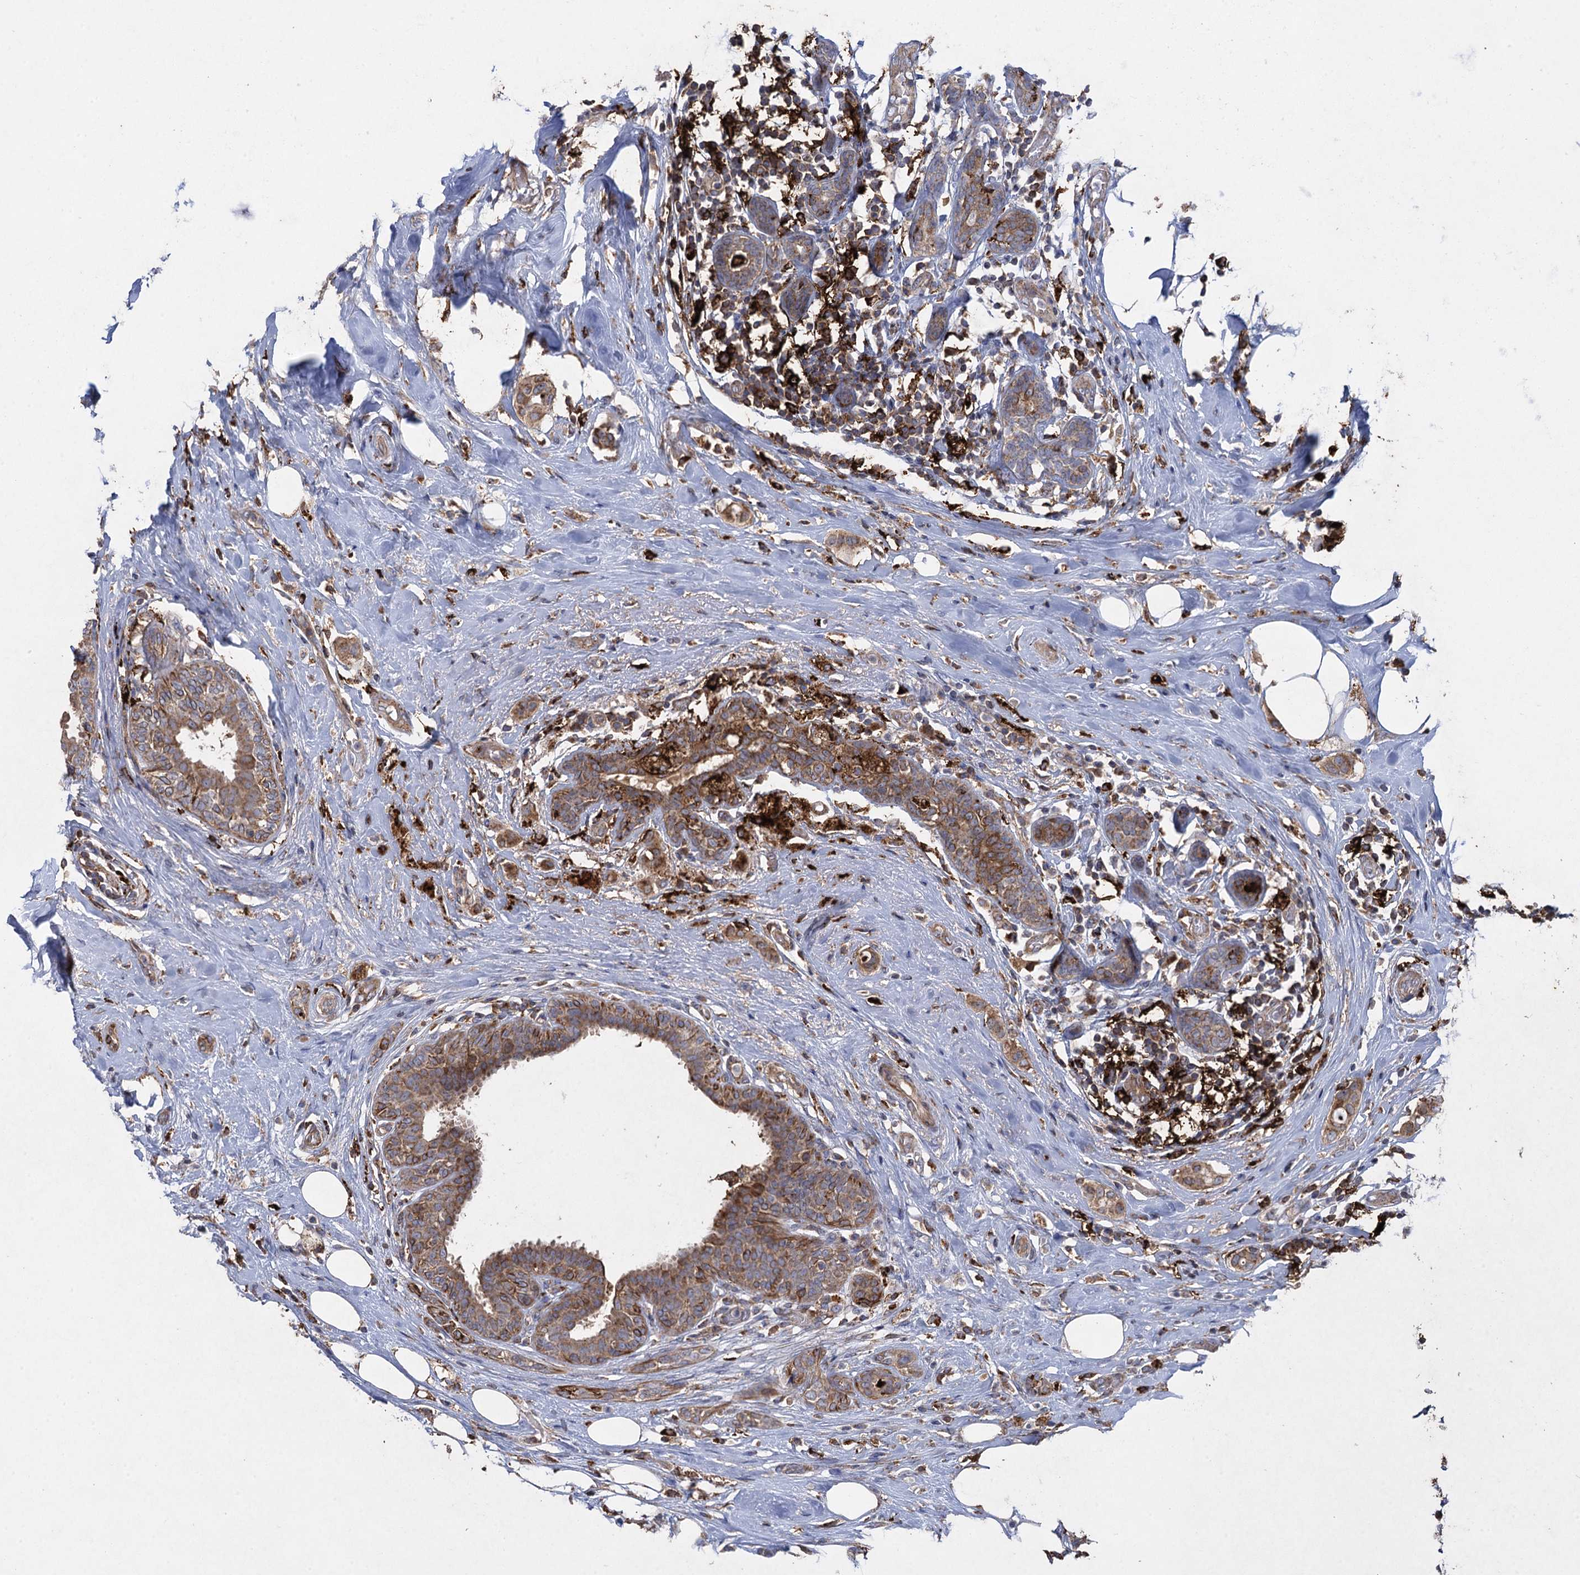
{"staining": {"intensity": "moderate", "quantity": ">75%", "location": "cytoplasmic/membranous"}, "tissue": "breast cancer", "cell_type": "Tumor cells", "image_type": "cancer", "snomed": [{"axis": "morphology", "description": "Lobular carcinoma"}, {"axis": "topography", "description": "Breast"}], "caption": "This micrograph reveals breast cancer stained with immunohistochemistry (IHC) to label a protein in brown. The cytoplasmic/membranous of tumor cells show moderate positivity for the protein. Nuclei are counter-stained blue.", "gene": "TXNDC11", "patient": {"sex": "female", "age": 51}}